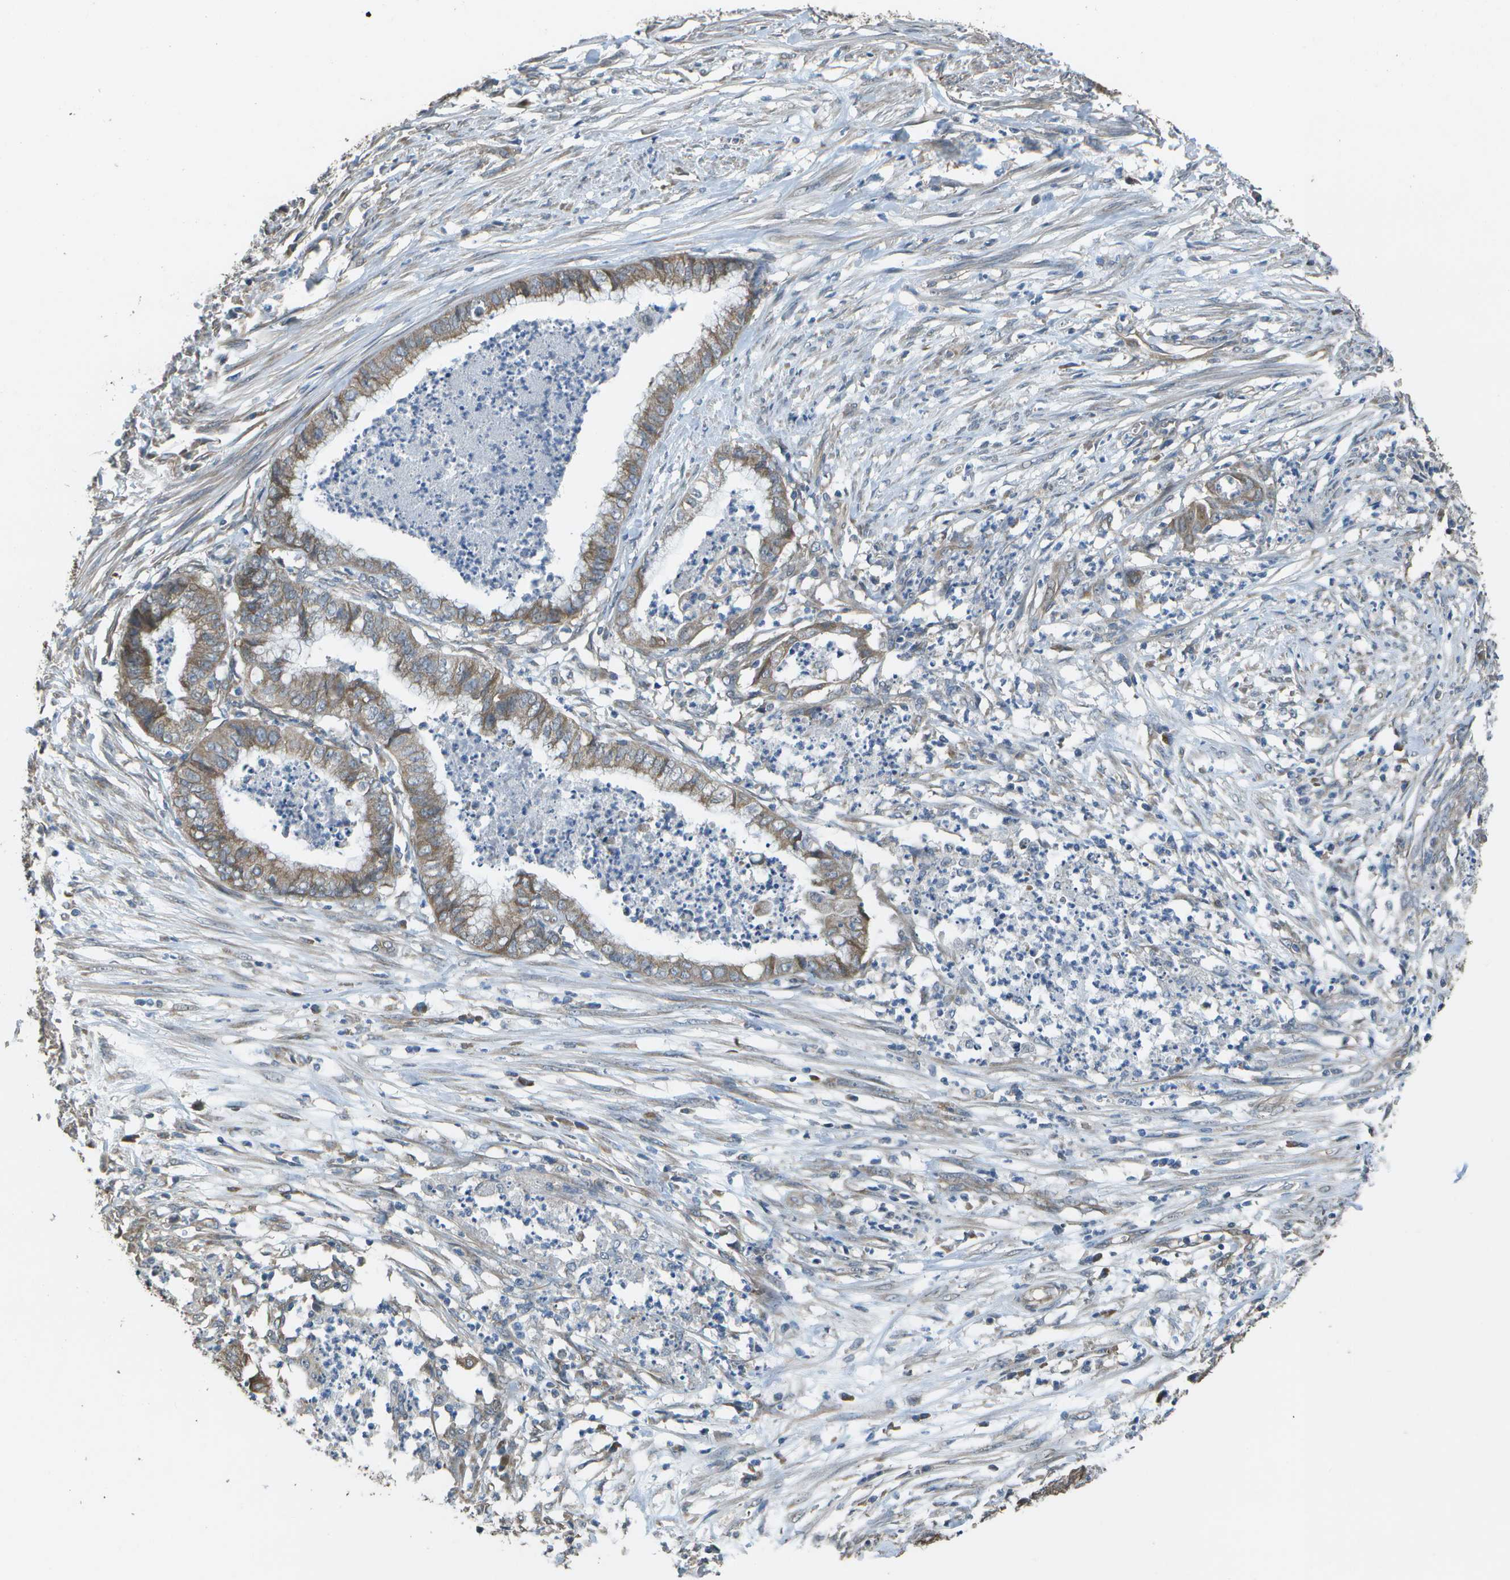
{"staining": {"intensity": "weak", "quantity": "25%-75%", "location": "cytoplasmic/membranous"}, "tissue": "endometrial cancer", "cell_type": "Tumor cells", "image_type": "cancer", "snomed": [{"axis": "morphology", "description": "Necrosis, NOS"}, {"axis": "morphology", "description": "Adenocarcinoma, NOS"}, {"axis": "topography", "description": "Endometrium"}], "caption": "Endometrial cancer (adenocarcinoma) stained for a protein exhibits weak cytoplasmic/membranous positivity in tumor cells.", "gene": "CLNS1A", "patient": {"sex": "female", "age": 79}}